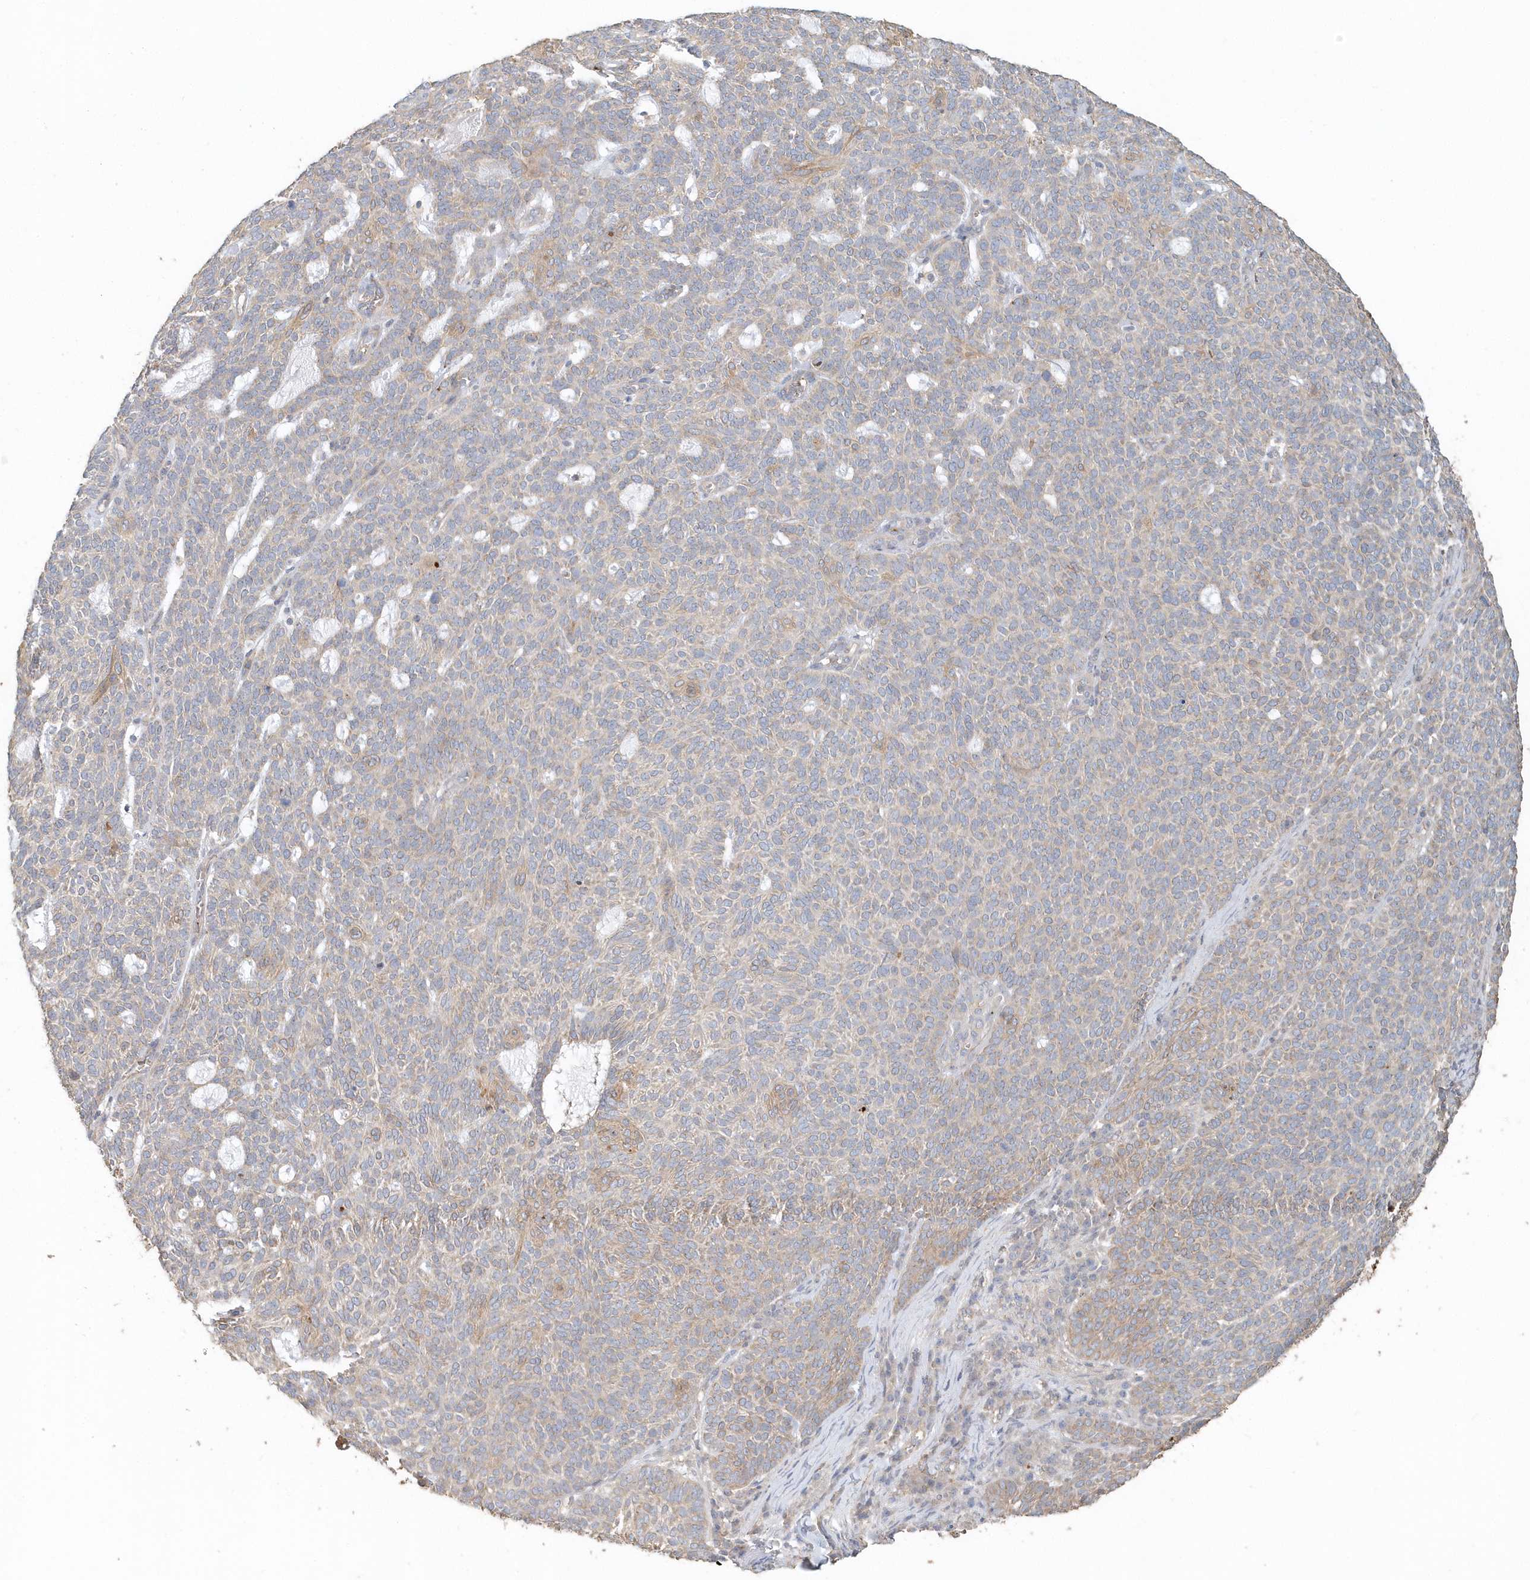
{"staining": {"intensity": "weak", "quantity": "<25%", "location": "cytoplasmic/membranous"}, "tissue": "skin cancer", "cell_type": "Tumor cells", "image_type": "cancer", "snomed": [{"axis": "morphology", "description": "Squamous cell carcinoma, NOS"}, {"axis": "topography", "description": "Skin"}], "caption": "Tumor cells show no significant staining in squamous cell carcinoma (skin).", "gene": "MMRN1", "patient": {"sex": "female", "age": 90}}